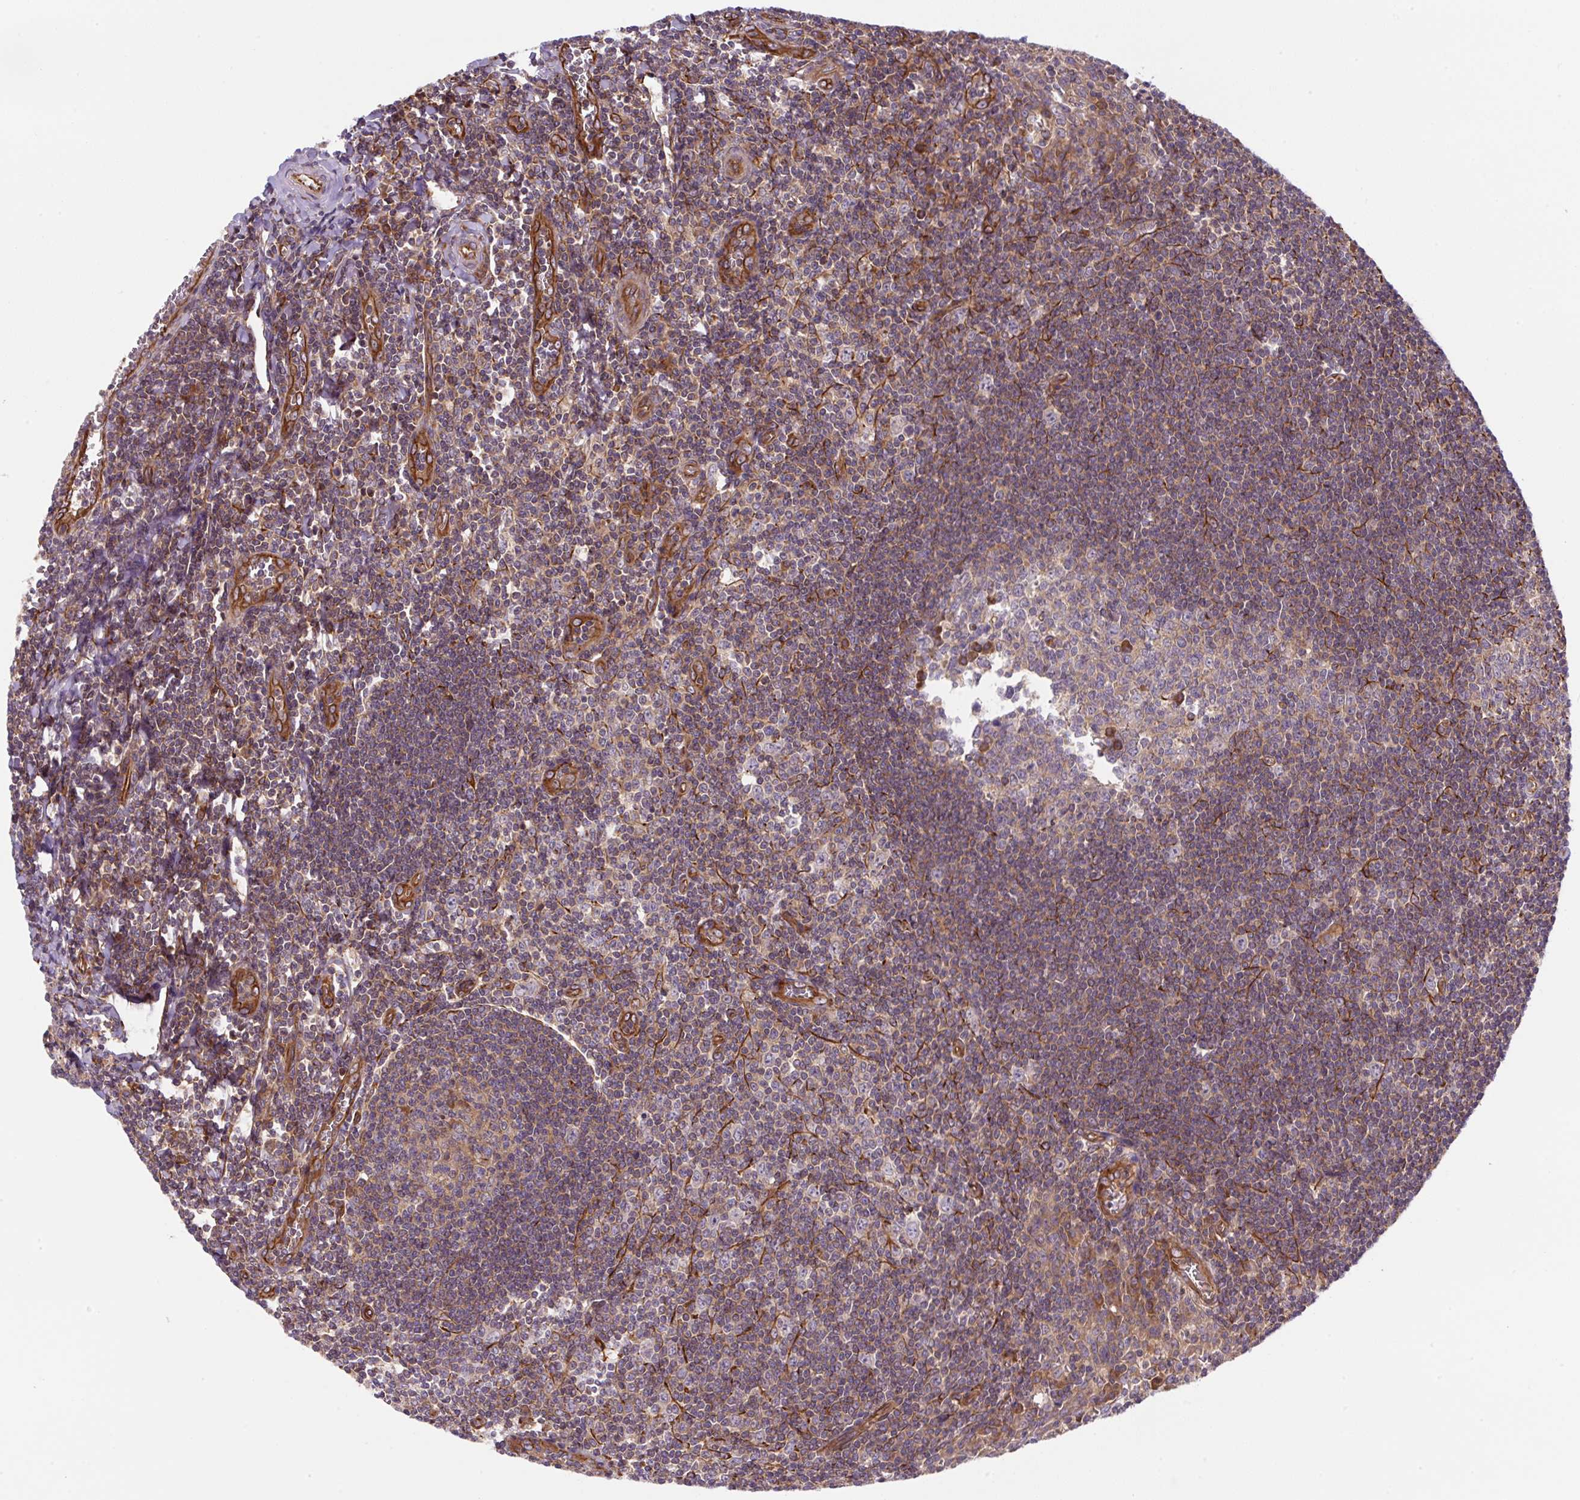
{"staining": {"intensity": "weak", "quantity": "25%-75%", "location": "cytoplasmic/membranous"}, "tissue": "tonsil", "cell_type": "Germinal center cells", "image_type": "normal", "snomed": [{"axis": "morphology", "description": "Normal tissue, NOS"}, {"axis": "topography", "description": "Tonsil"}], "caption": "High-magnification brightfield microscopy of benign tonsil stained with DAB (brown) and counterstained with hematoxylin (blue). germinal center cells exhibit weak cytoplasmic/membranous positivity is seen in about25%-75% of cells. Nuclei are stained in blue.", "gene": "APOBEC3D", "patient": {"sex": "male", "age": 27}}